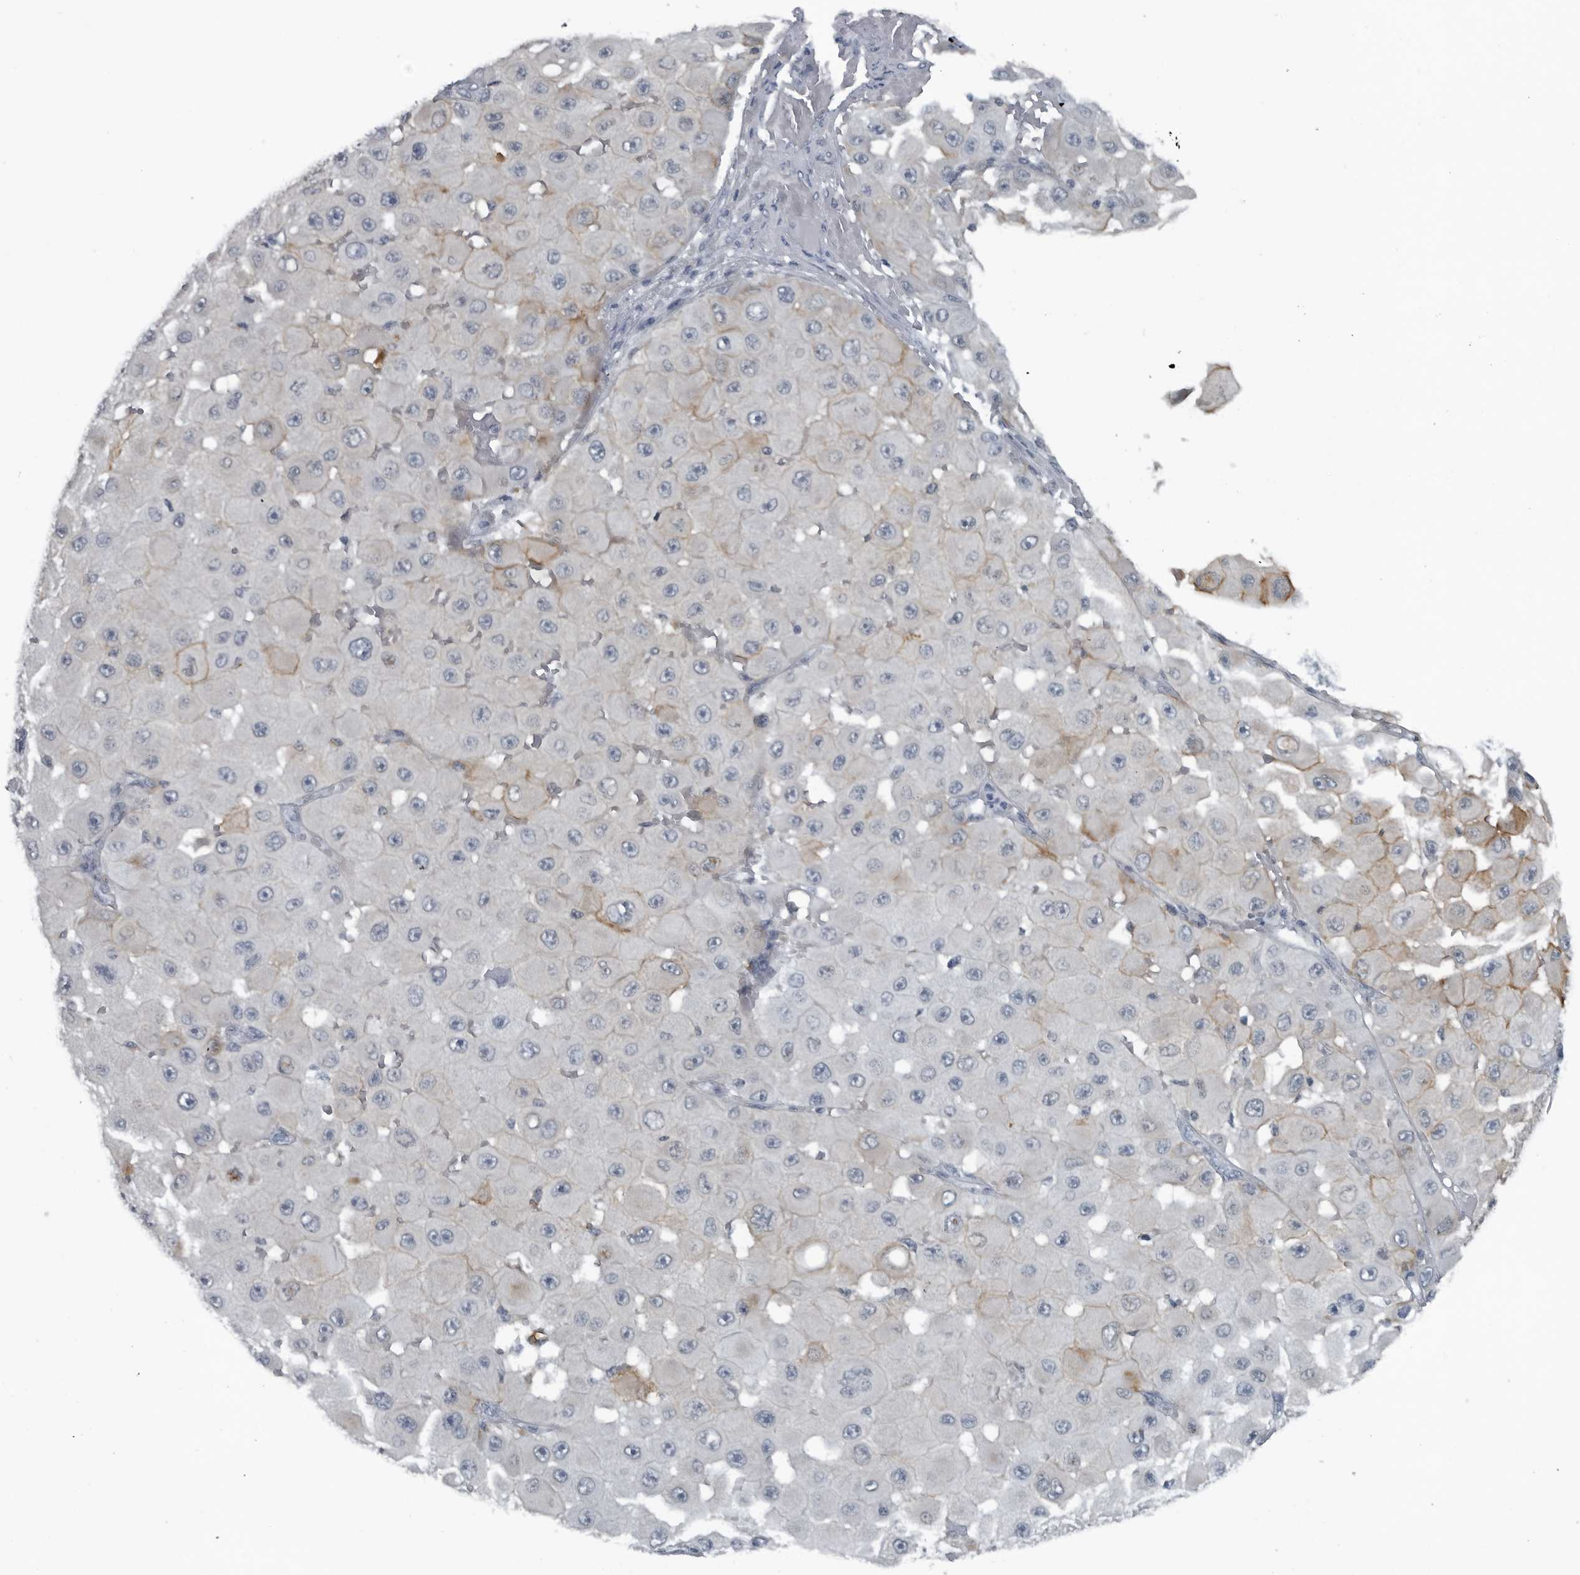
{"staining": {"intensity": "negative", "quantity": "none", "location": "none"}, "tissue": "melanoma", "cell_type": "Tumor cells", "image_type": "cancer", "snomed": [{"axis": "morphology", "description": "Malignant melanoma, NOS"}, {"axis": "topography", "description": "Skin"}], "caption": "IHC micrograph of neoplastic tissue: human malignant melanoma stained with DAB exhibits no significant protein positivity in tumor cells. Brightfield microscopy of IHC stained with DAB (brown) and hematoxylin (blue), captured at high magnification.", "gene": "GAK", "patient": {"sex": "female", "age": 81}}